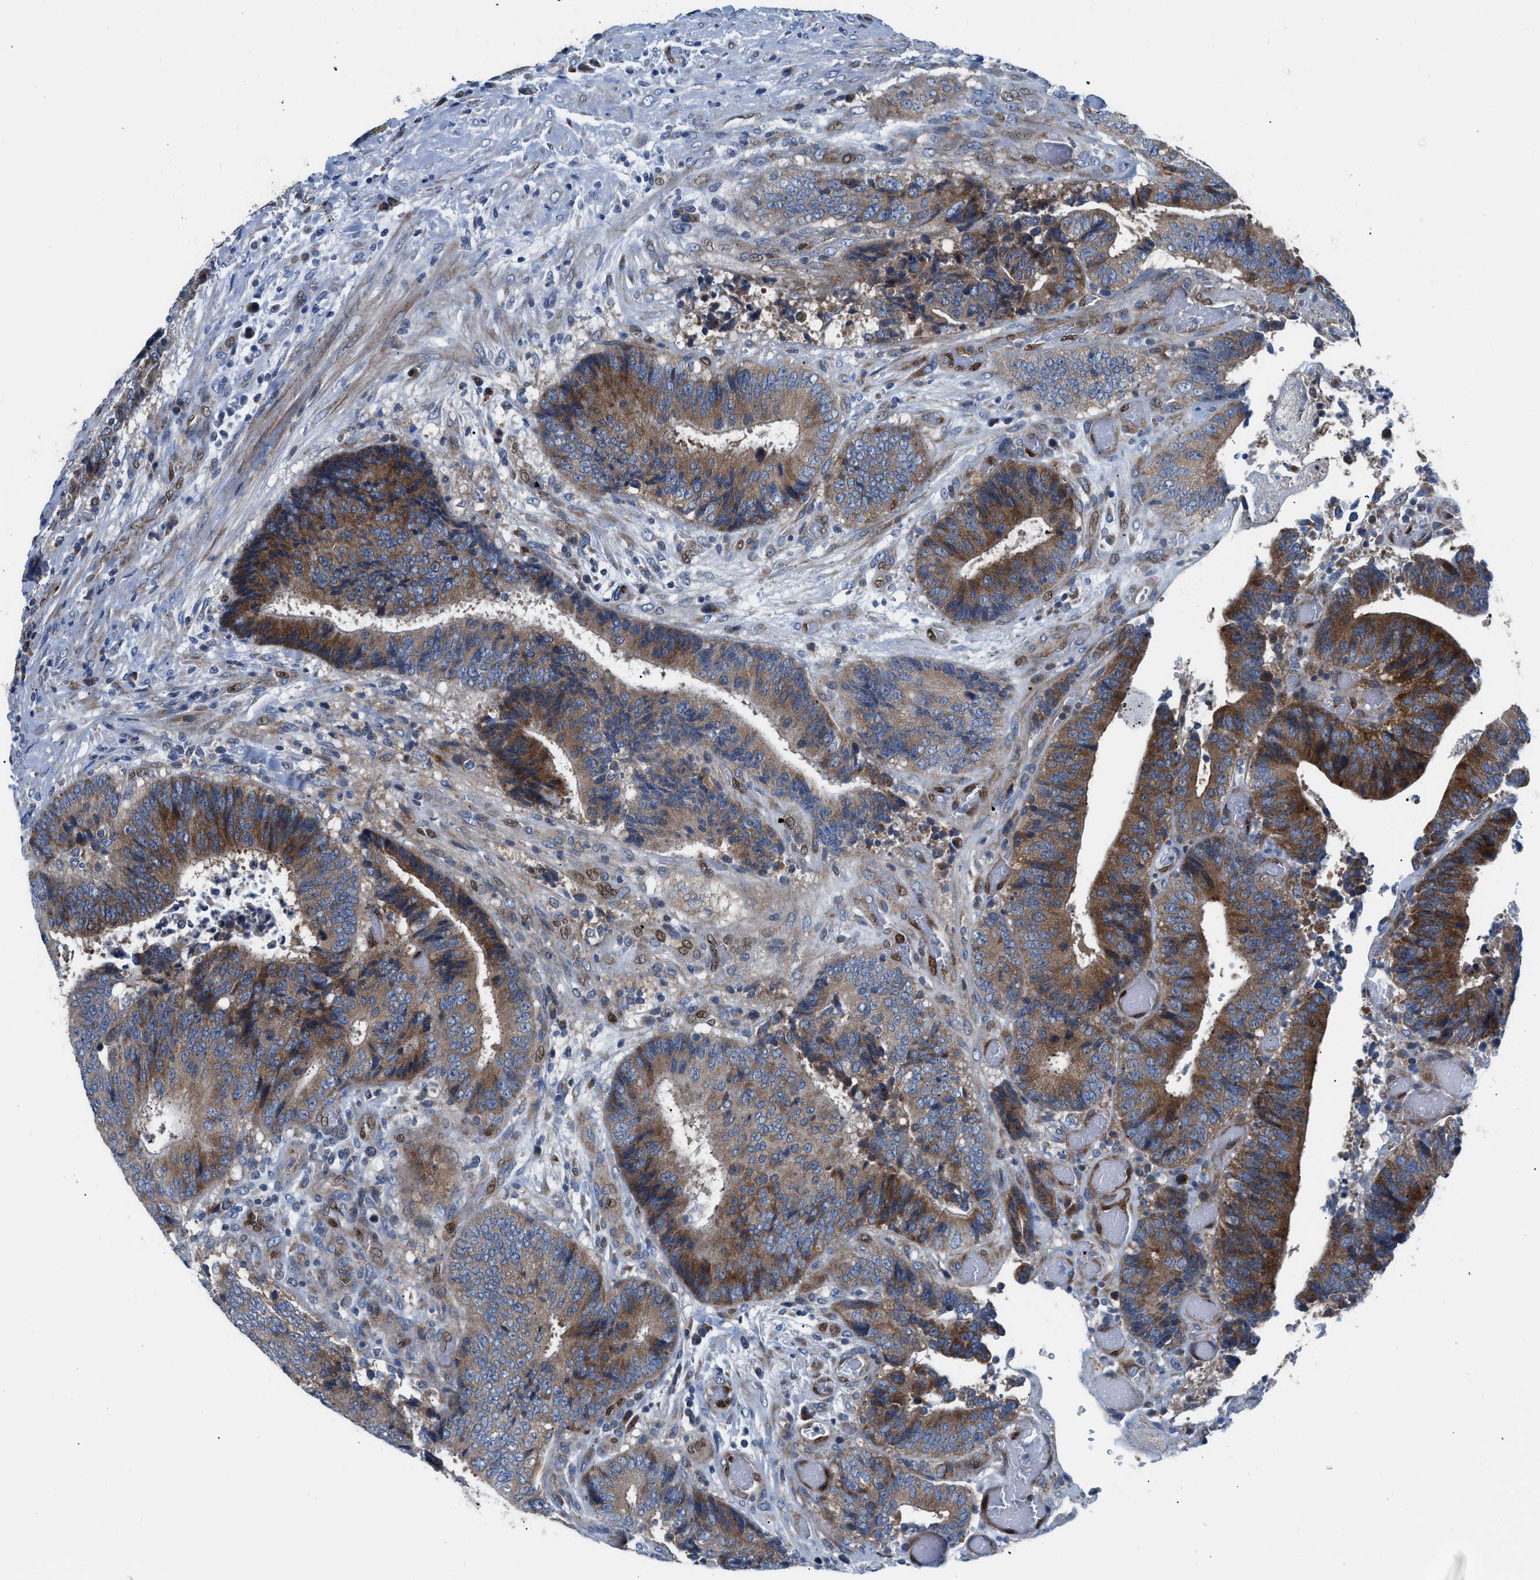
{"staining": {"intensity": "moderate", "quantity": ">75%", "location": "cytoplasmic/membranous"}, "tissue": "colorectal cancer", "cell_type": "Tumor cells", "image_type": "cancer", "snomed": [{"axis": "morphology", "description": "Adenocarcinoma, NOS"}, {"axis": "topography", "description": "Rectum"}], "caption": "High-magnification brightfield microscopy of adenocarcinoma (colorectal) stained with DAB (brown) and counterstained with hematoxylin (blue). tumor cells exhibit moderate cytoplasmic/membranous staining is identified in approximately>75% of cells.", "gene": "LMO2", "patient": {"sex": "male", "age": 72}}